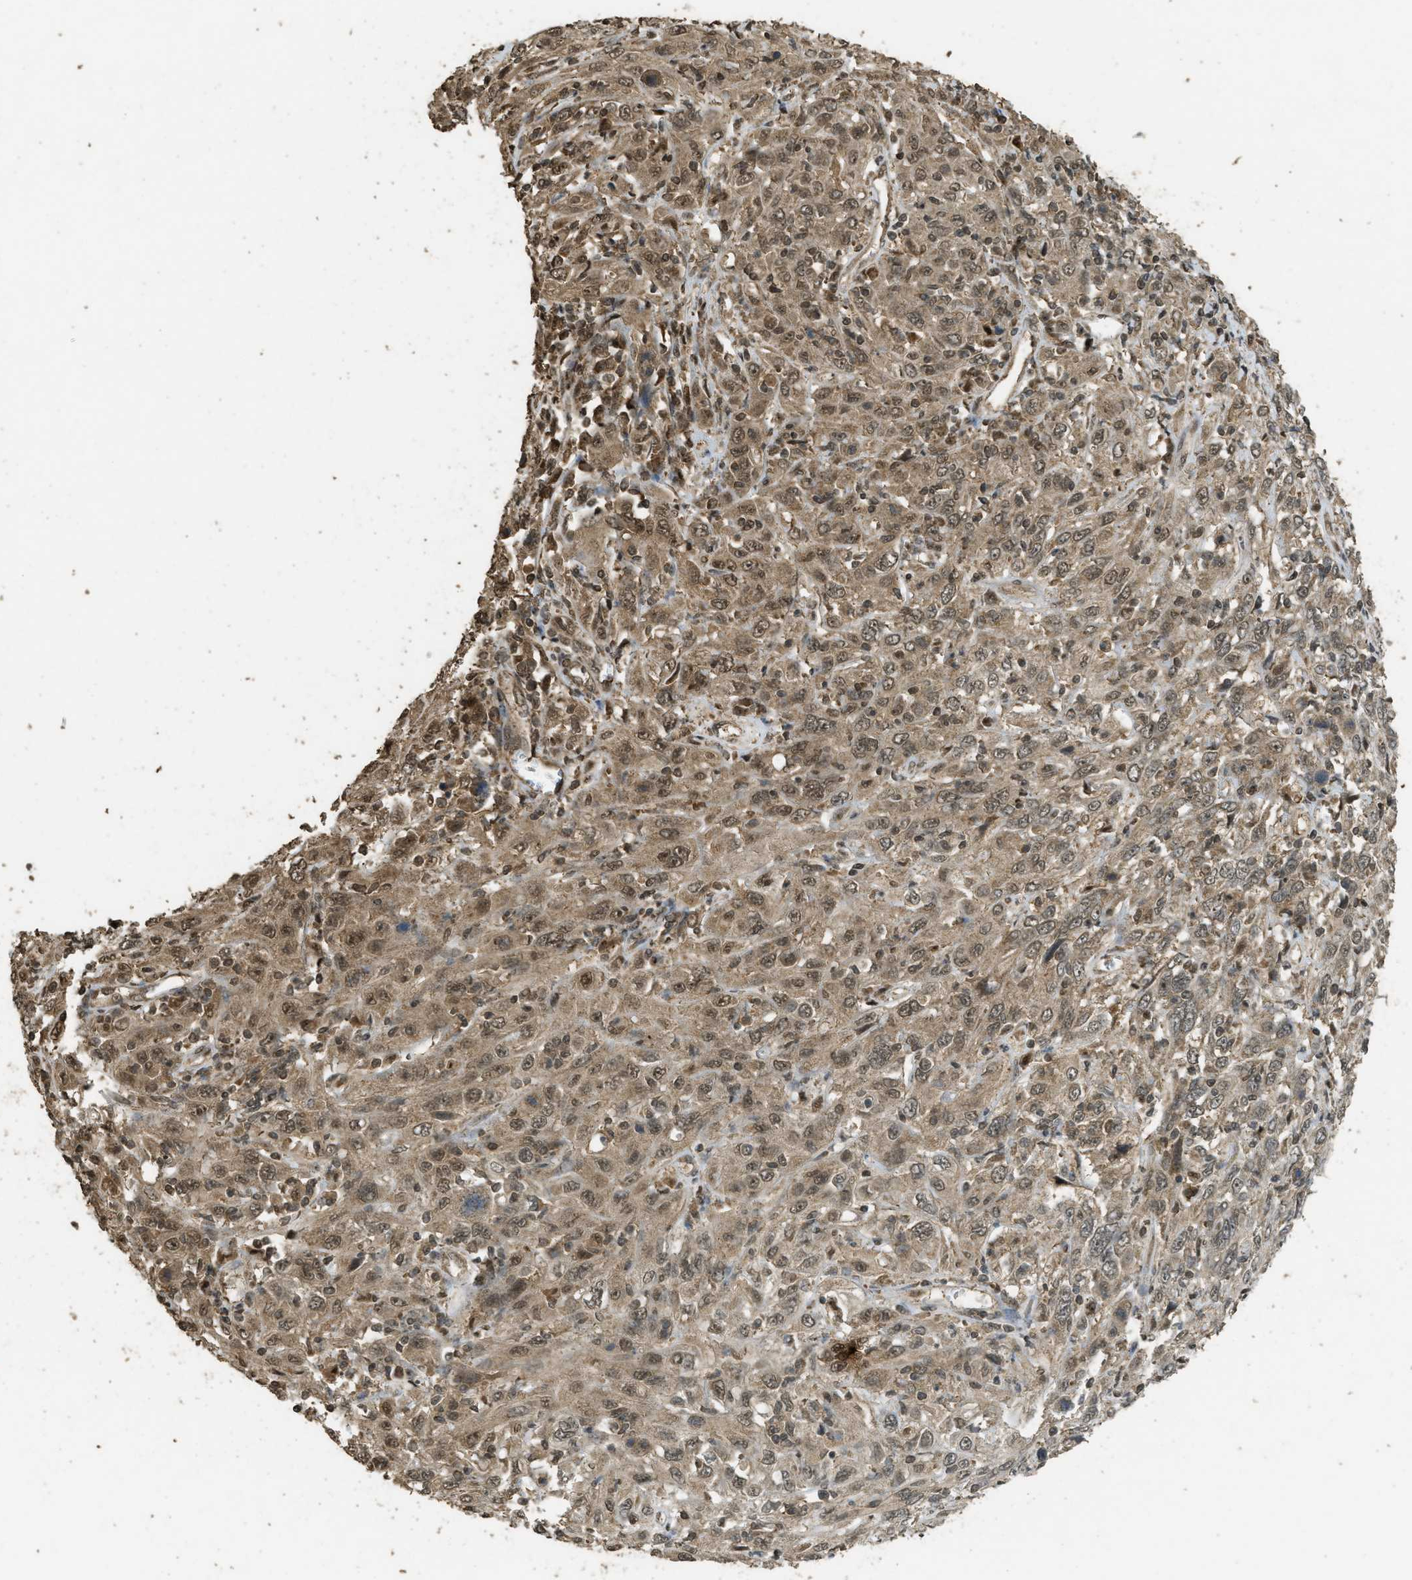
{"staining": {"intensity": "moderate", "quantity": ">75%", "location": "cytoplasmic/membranous,nuclear"}, "tissue": "cervical cancer", "cell_type": "Tumor cells", "image_type": "cancer", "snomed": [{"axis": "morphology", "description": "Squamous cell carcinoma, NOS"}, {"axis": "topography", "description": "Cervix"}], "caption": "This image exhibits immunohistochemistry (IHC) staining of squamous cell carcinoma (cervical), with medium moderate cytoplasmic/membranous and nuclear staining in about >75% of tumor cells.", "gene": "CTPS1", "patient": {"sex": "female", "age": 46}}